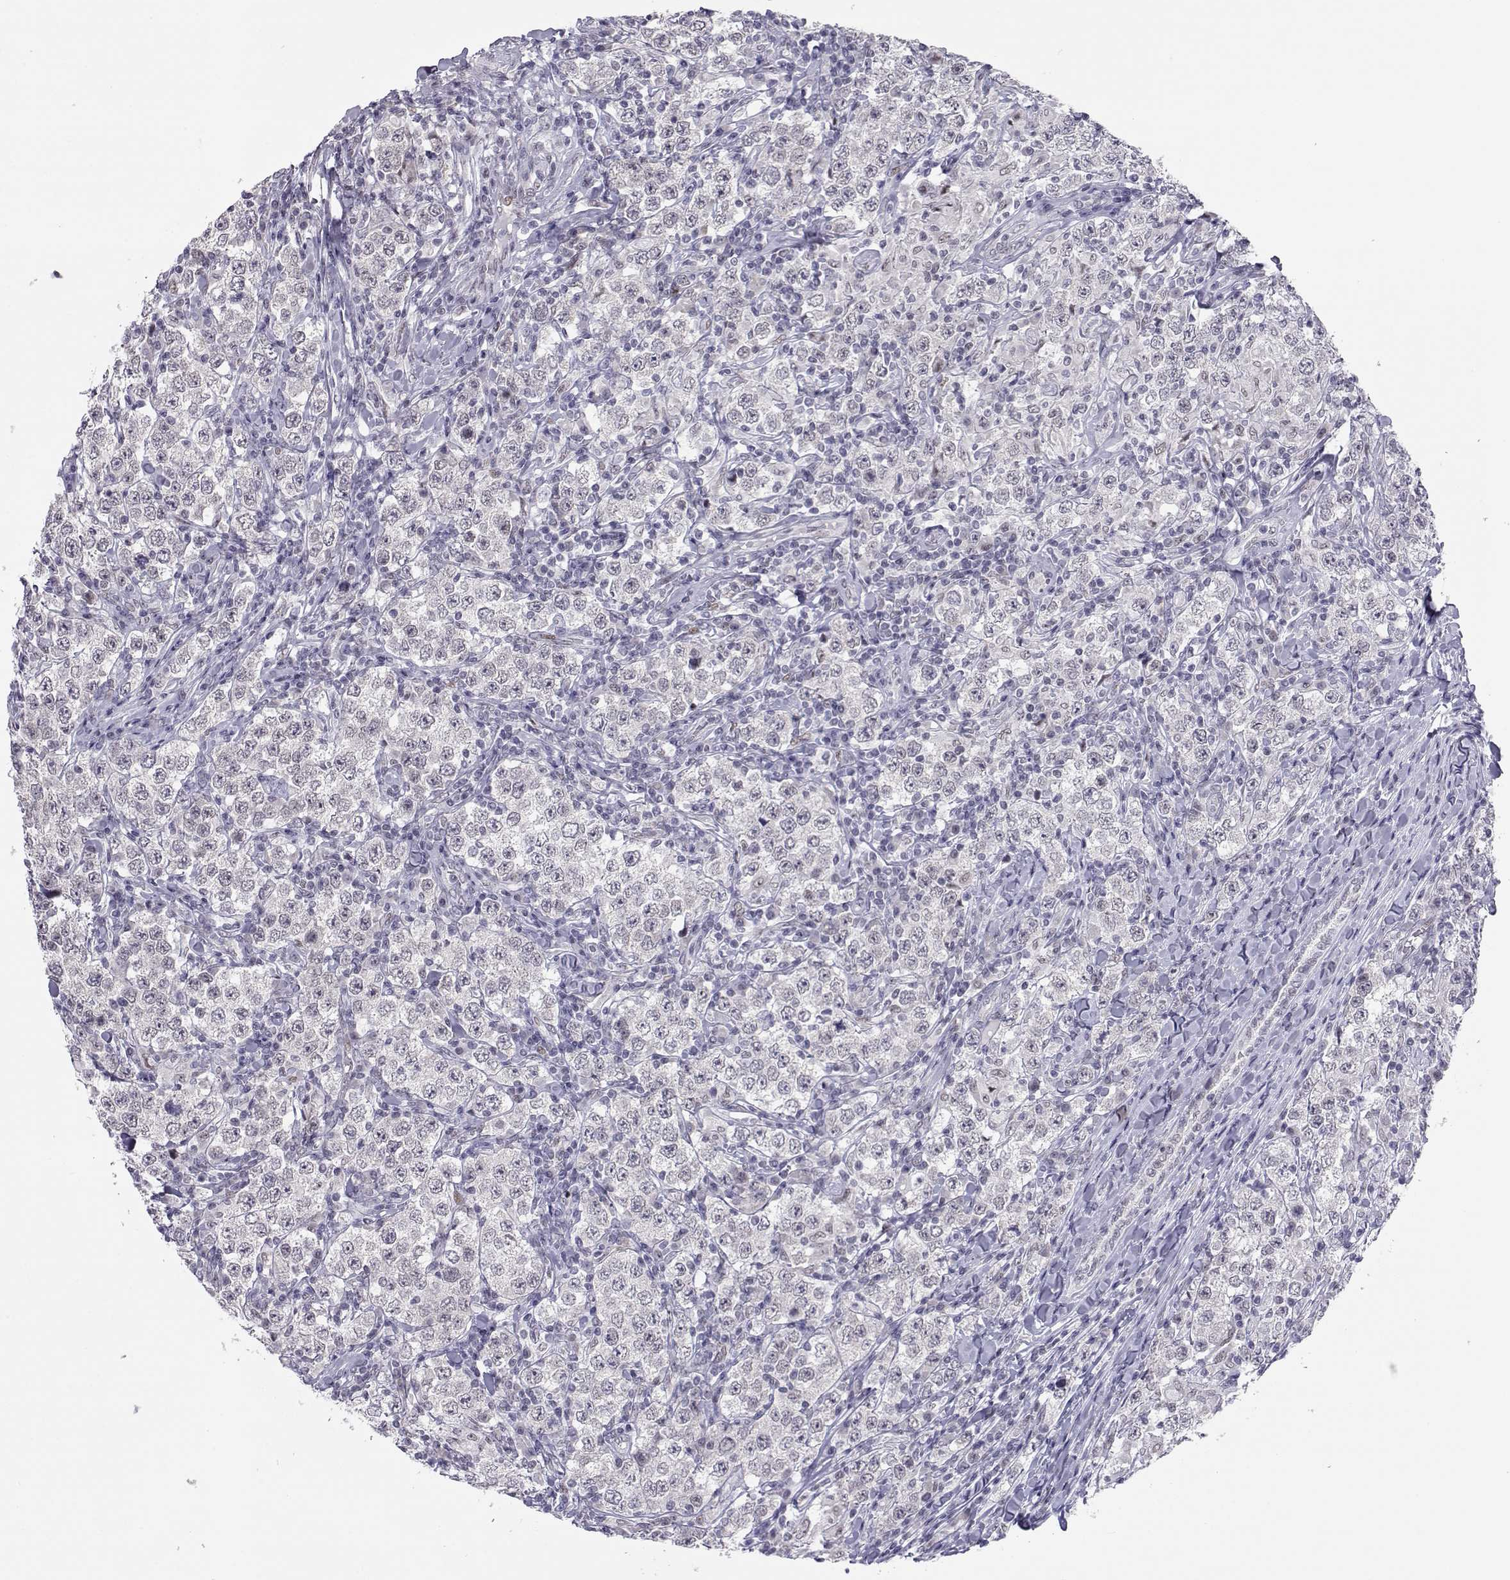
{"staining": {"intensity": "negative", "quantity": "none", "location": "none"}, "tissue": "testis cancer", "cell_type": "Tumor cells", "image_type": "cancer", "snomed": [{"axis": "morphology", "description": "Seminoma, NOS"}, {"axis": "morphology", "description": "Carcinoma, Embryonal, NOS"}, {"axis": "topography", "description": "Testis"}], "caption": "Tumor cells are negative for brown protein staining in testis embryonal carcinoma.", "gene": "SIX6", "patient": {"sex": "male", "age": 41}}